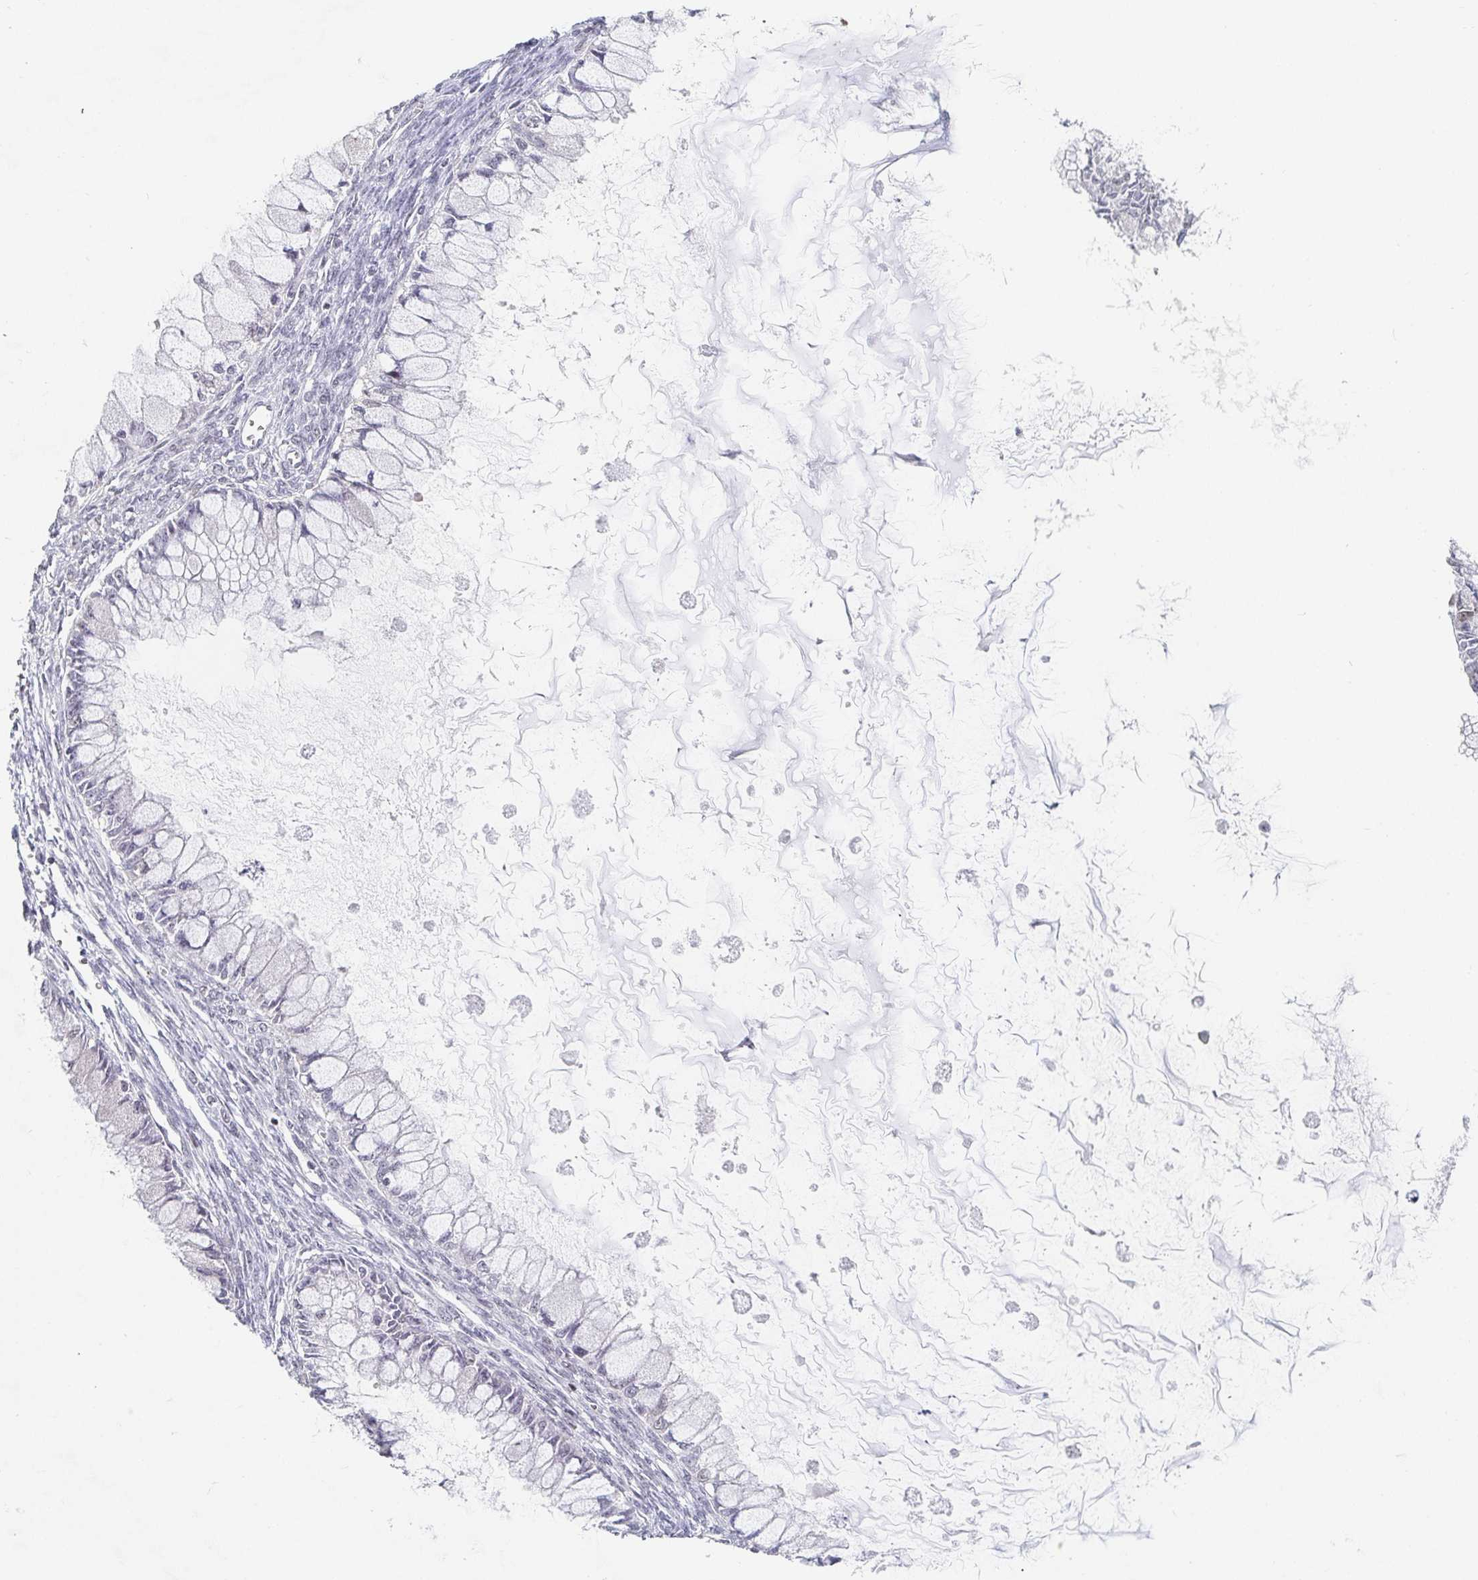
{"staining": {"intensity": "negative", "quantity": "none", "location": "none"}, "tissue": "ovarian cancer", "cell_type": "Tumor cells", "image_type": "cancer", "snomed": [{"axis": "morphology", "description": "Cystadenocarcinoma, mucinous, NOS"}, {"axis": "topography", "description": "Ovary"}], "caption": "Human ovarian cancer stained for a protein using IHC shows no staining in tumor cells.", "gene": "NME9", "patient": {"sex": "female", "age": 34}}